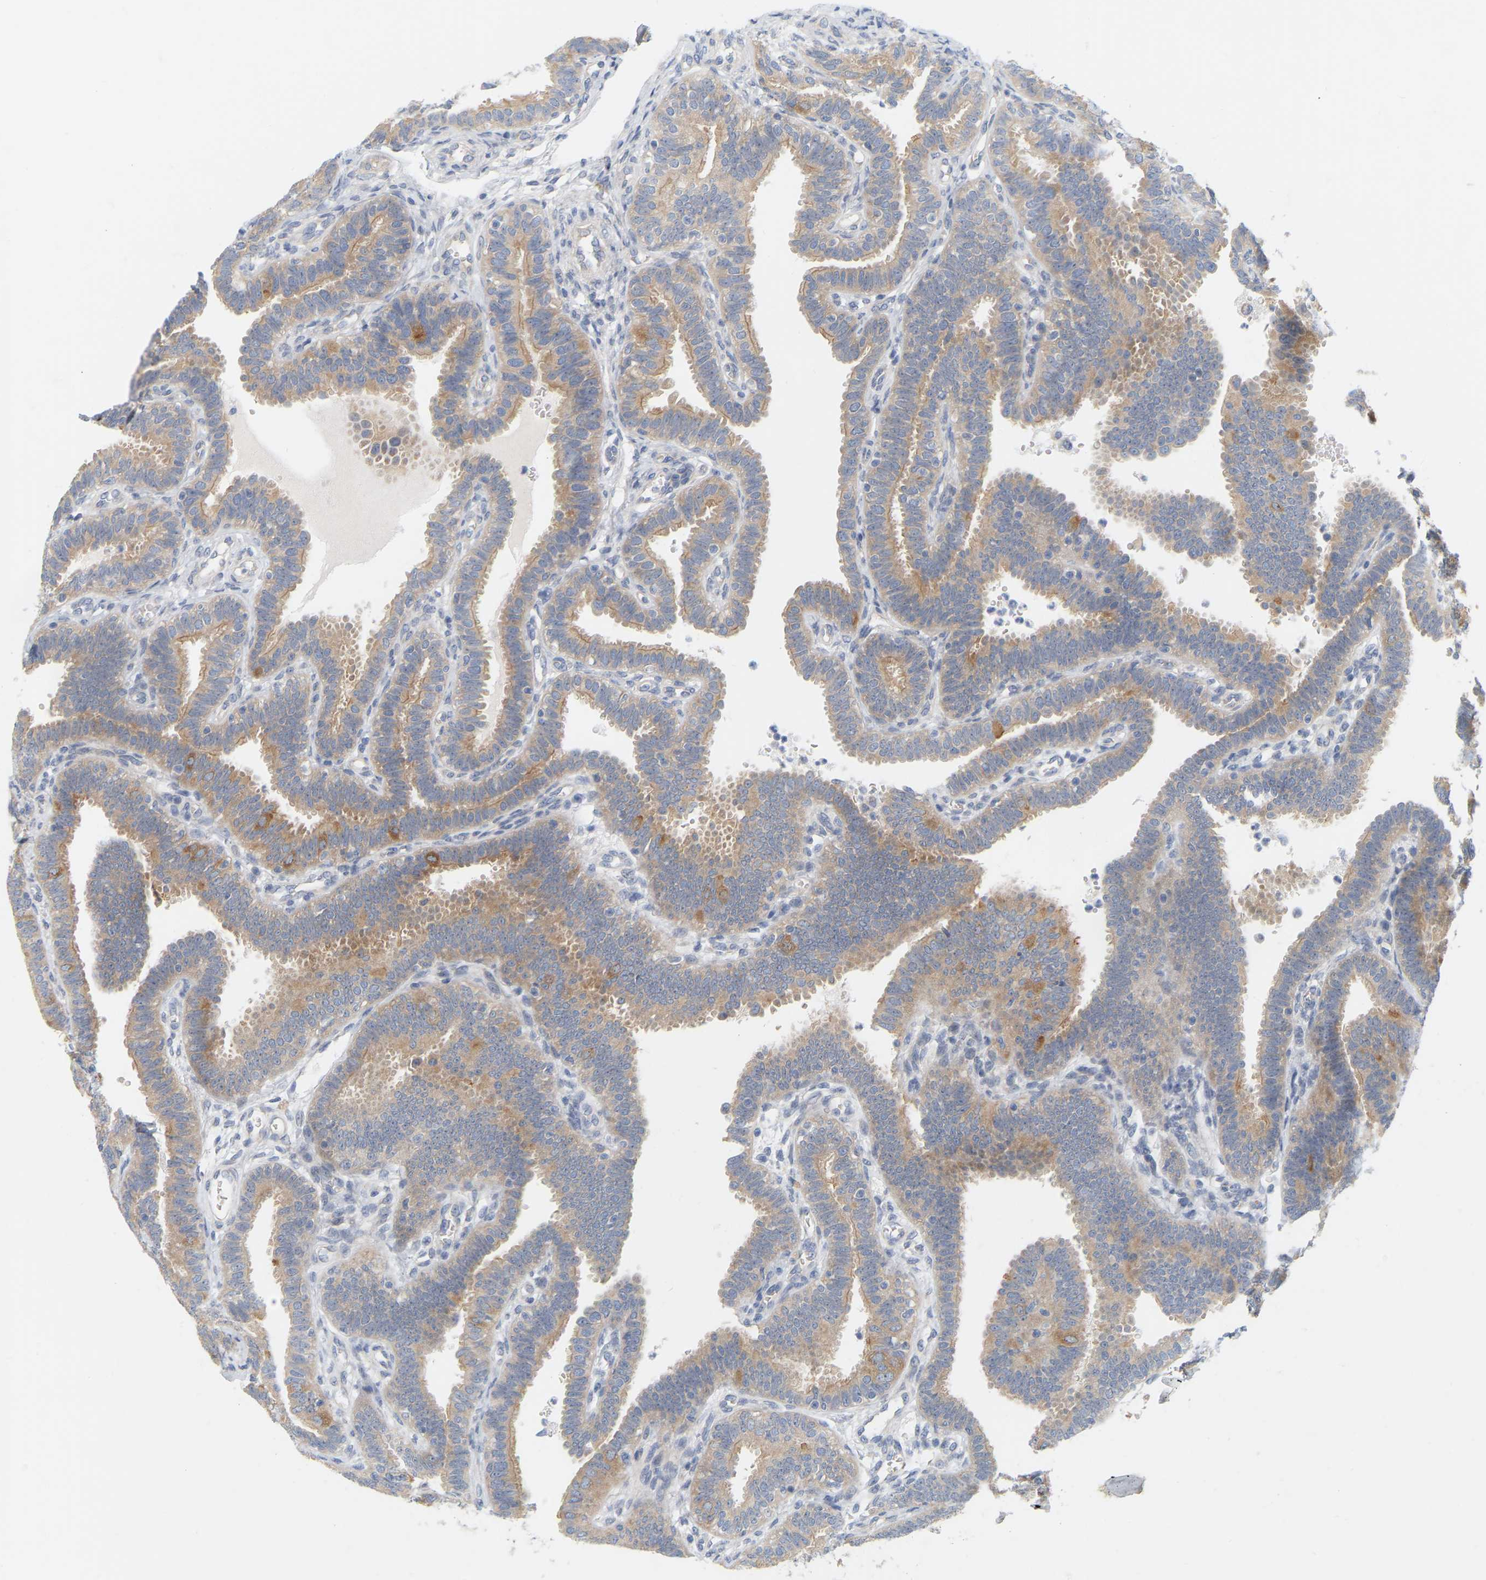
{"staining": {"intensity": "weak", "quantity": ">75%", "location": "cytoplasmic/membranous"}, "tissue": "fallopian tube", "cell_type": "Glandular cells", "image_type": "normal", "snomed": [{"axis": "morphology", "description": "Normal tissue, NOS"}, {"axis": "topography", "description": "Fallopian tube"}, {"axis": "topography", "description": "Placenta"}], "caption": "DAB (3,3'-diaminobenzidine) immunohistochemical staining of benign fallopian tube shows weak cytoplasmic/membranous protein positivity in about >75% of glandular cells.", "gene": "MINDY4", "patient": {"sex": "female", "age": 34}}